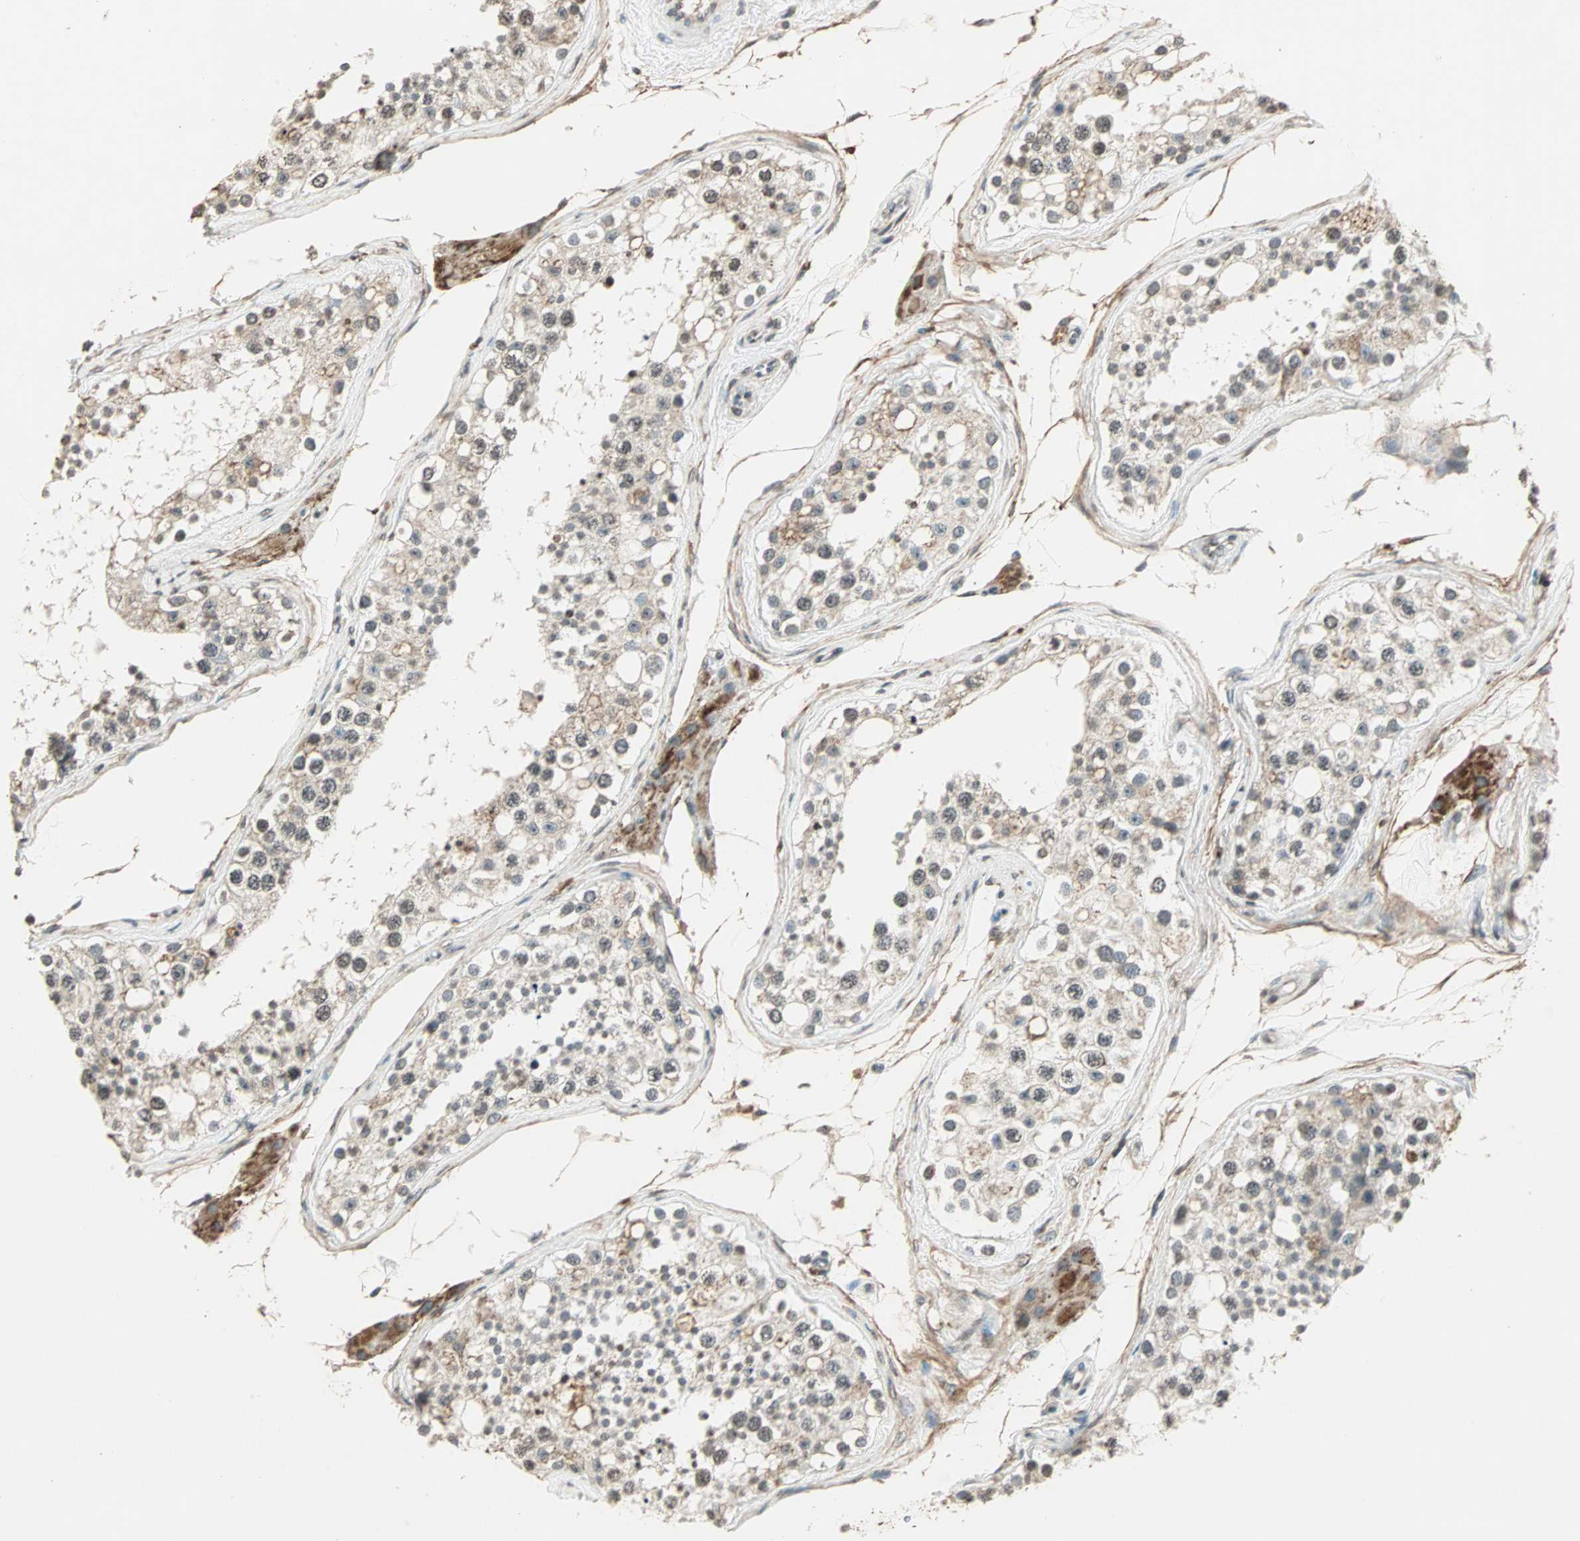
{"staining": {"intensity": "weak", "quantity": "25%-75%", "location": "cytoplasmic/membranous,nuclear"}, "tissue": "testis", "cell_type": "Cells in seminiferous ducts", "image_type": "normal", "snomed": [{"axis": "morphology", "description": "Normal tissue, NOS"}, {"axis": "topography", "description": "Testis"}], "caption": "This photomicrograph exhibits IHC staining of unremarkable testis, with low weak cytoplasmic/membranous,nuclear positivity in about 25%-75% of cells in seminiferous ducts.", "gene": "PRELID1", "patient": {"sex": "male", "age": 68}}